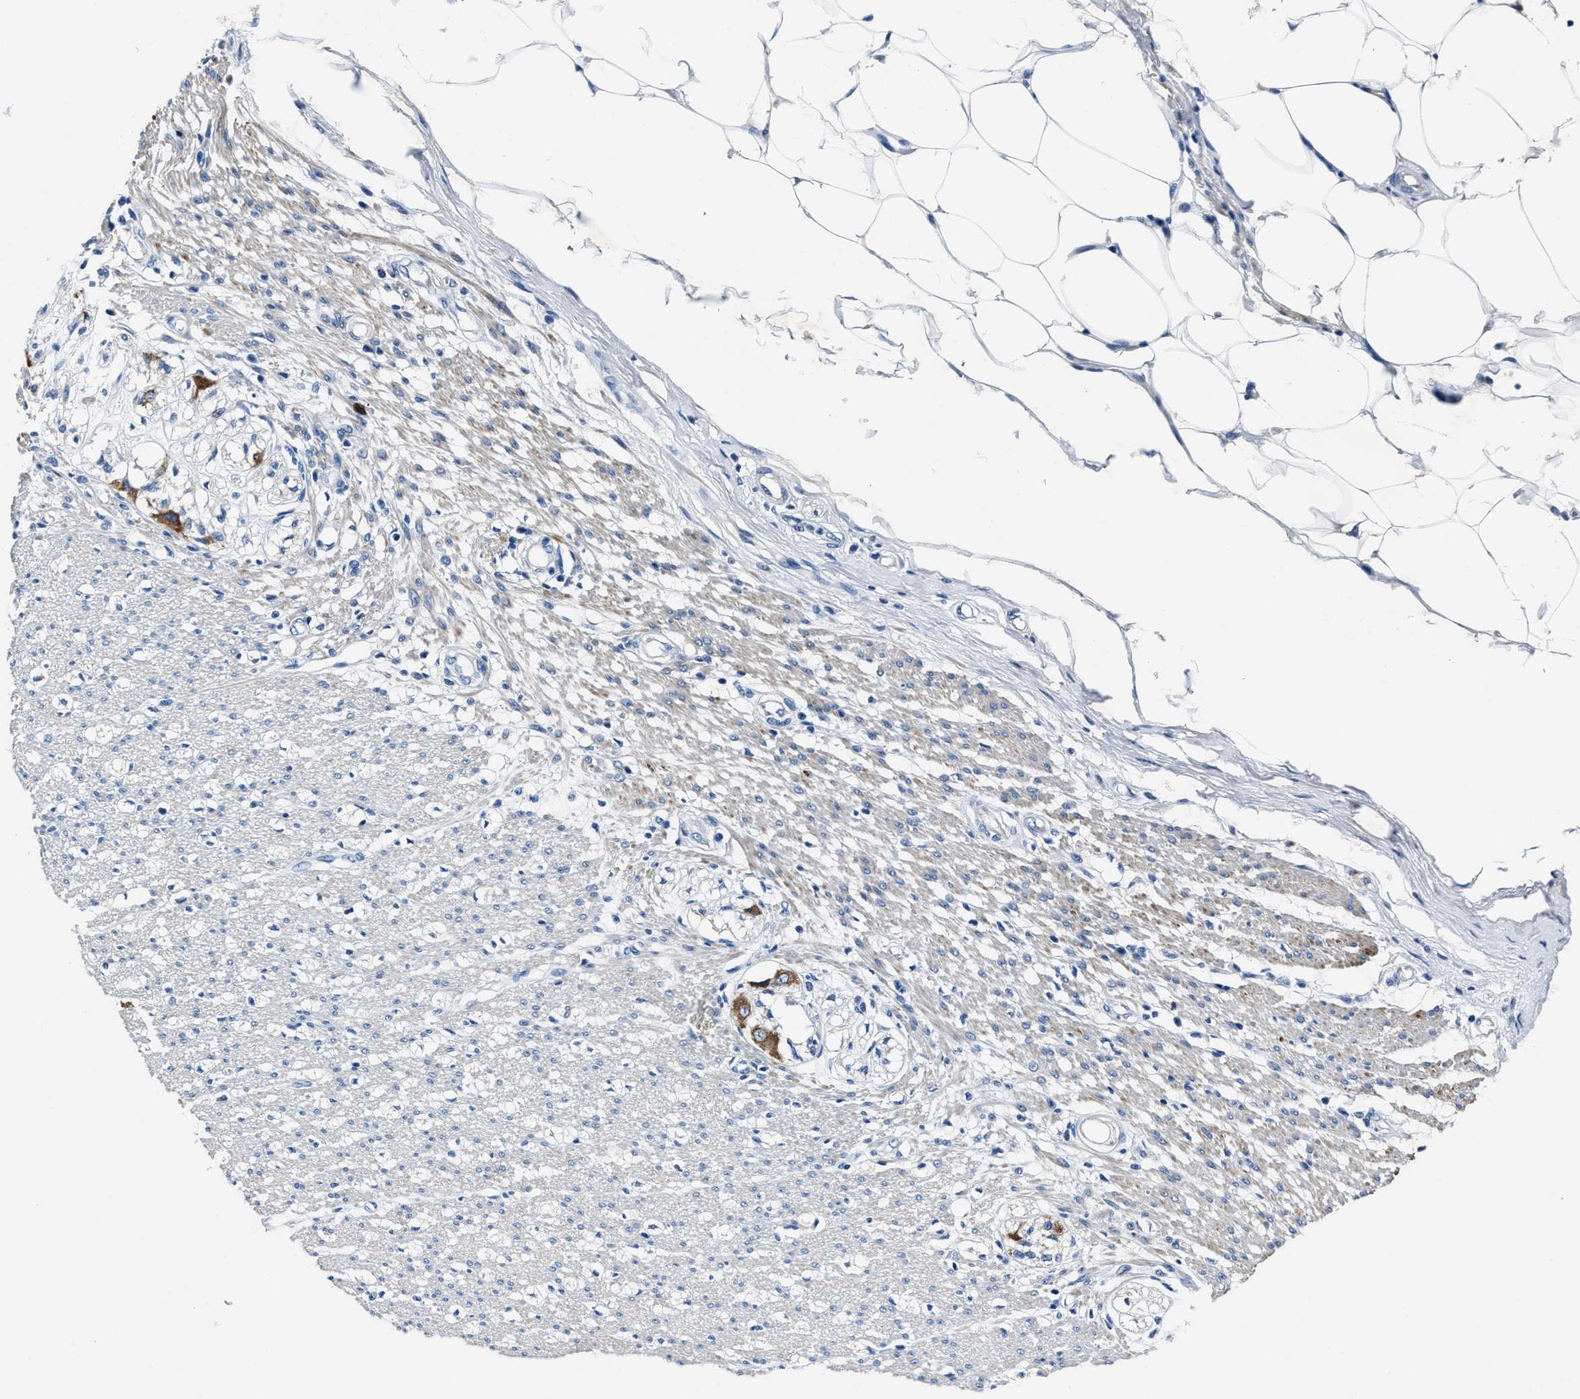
{"staining": {"intensity": "weak", "quantity": "25%-75%", "location": "cytoplasmic/membranous"}, "tissue": "smooth muscle", "cell_type": "Smooth muscle cells", "image_type": "normal", "snomed": [{"axis": "morphology", "description": "Normal tissue, NOS"}, {"axis": "morphology", "description": "Adenocarcinoma, NOS"}, {"axis": "topography", "description": "Colon"}, {"axis": "topography", "description": "Peripheral nerve tissue"}], "caption": "Immunohistochemical staining of benign human smooth muscle shows low levels of weak cytoplasmic/membranous staining in about 25%-75% of smooth muscle cells.", "gene": "NACAD", "patient": {"sex": "male", "age": 14}}